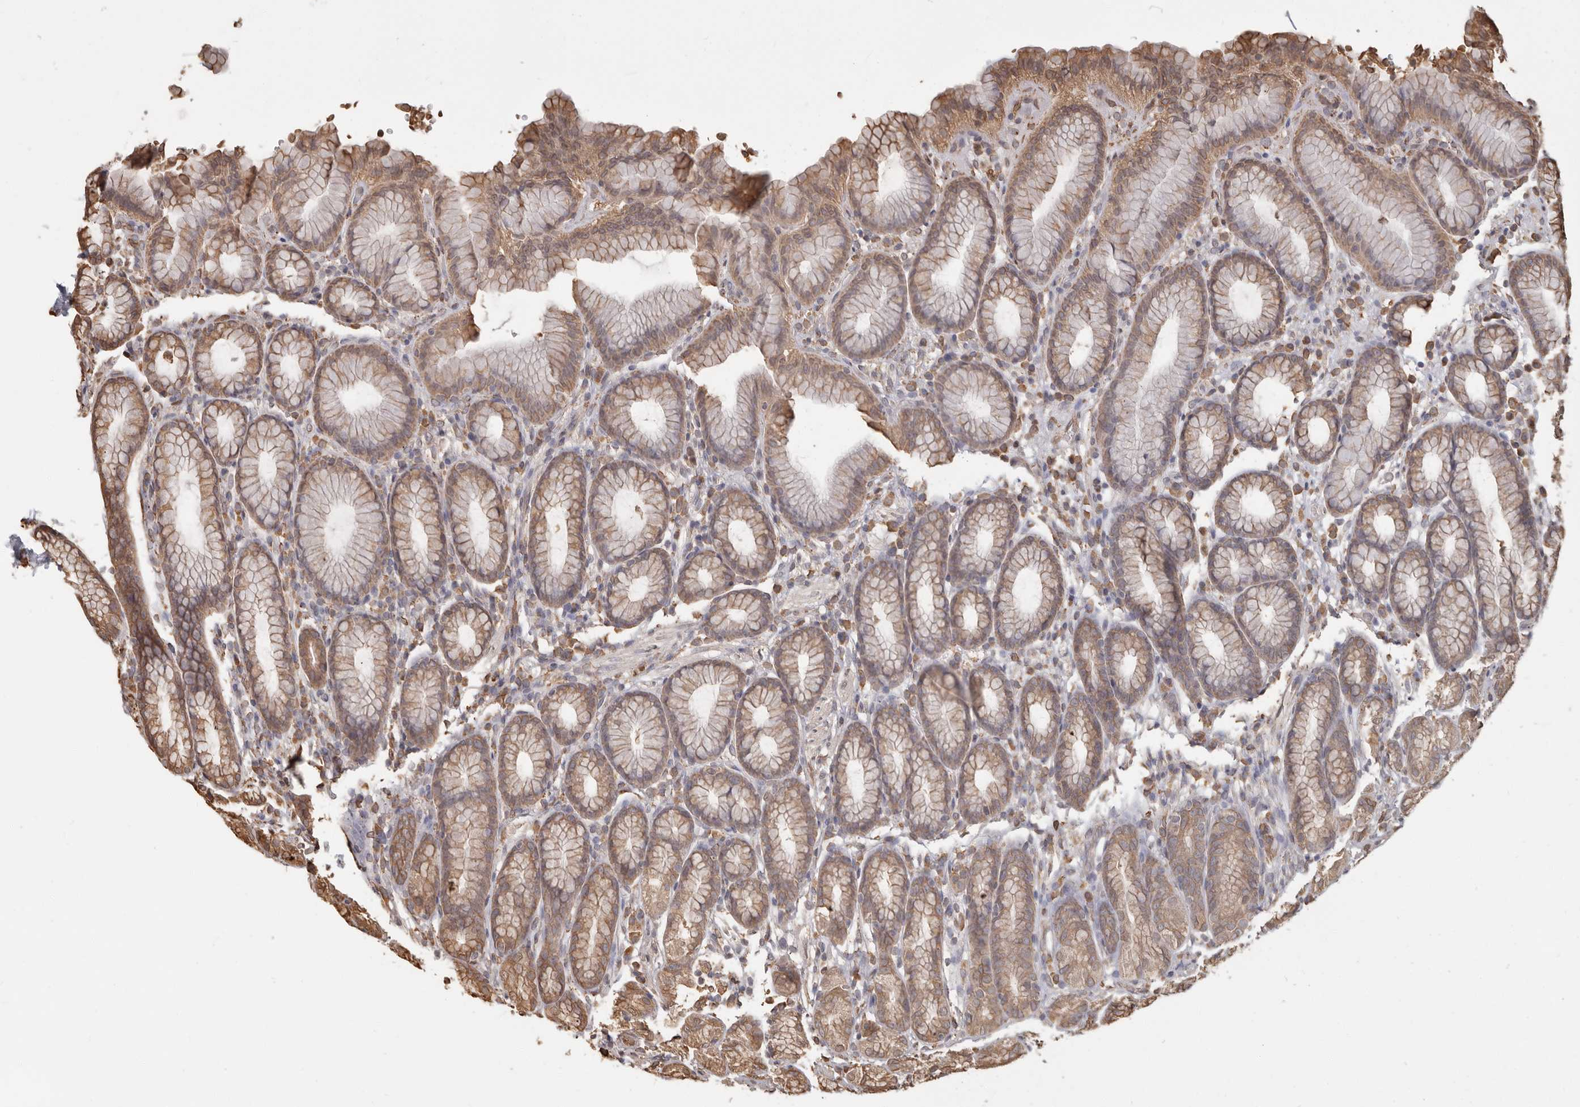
{"staining": {"intensity": "moderate", "quantity": ">75%", "location": "cytoplasmic/membranous,nuclear"}, "tissue": "stomach", "cell_type": "Glandular cells", "image_type": "normal", "snomed": [{"axis": "morphology", "description": "Normal tissue, NOS"}, {"axis": "topography", "description": "Stomach"}], "caption": "About >75% of glandular cells in normal stomach show moderate cytoplasmic/membranous,nuclear protein expression as visualized by brown immunohistochemical staining.", "gene": "ARHGEF10L", "patient": {"sex": "male", "age": 42}}